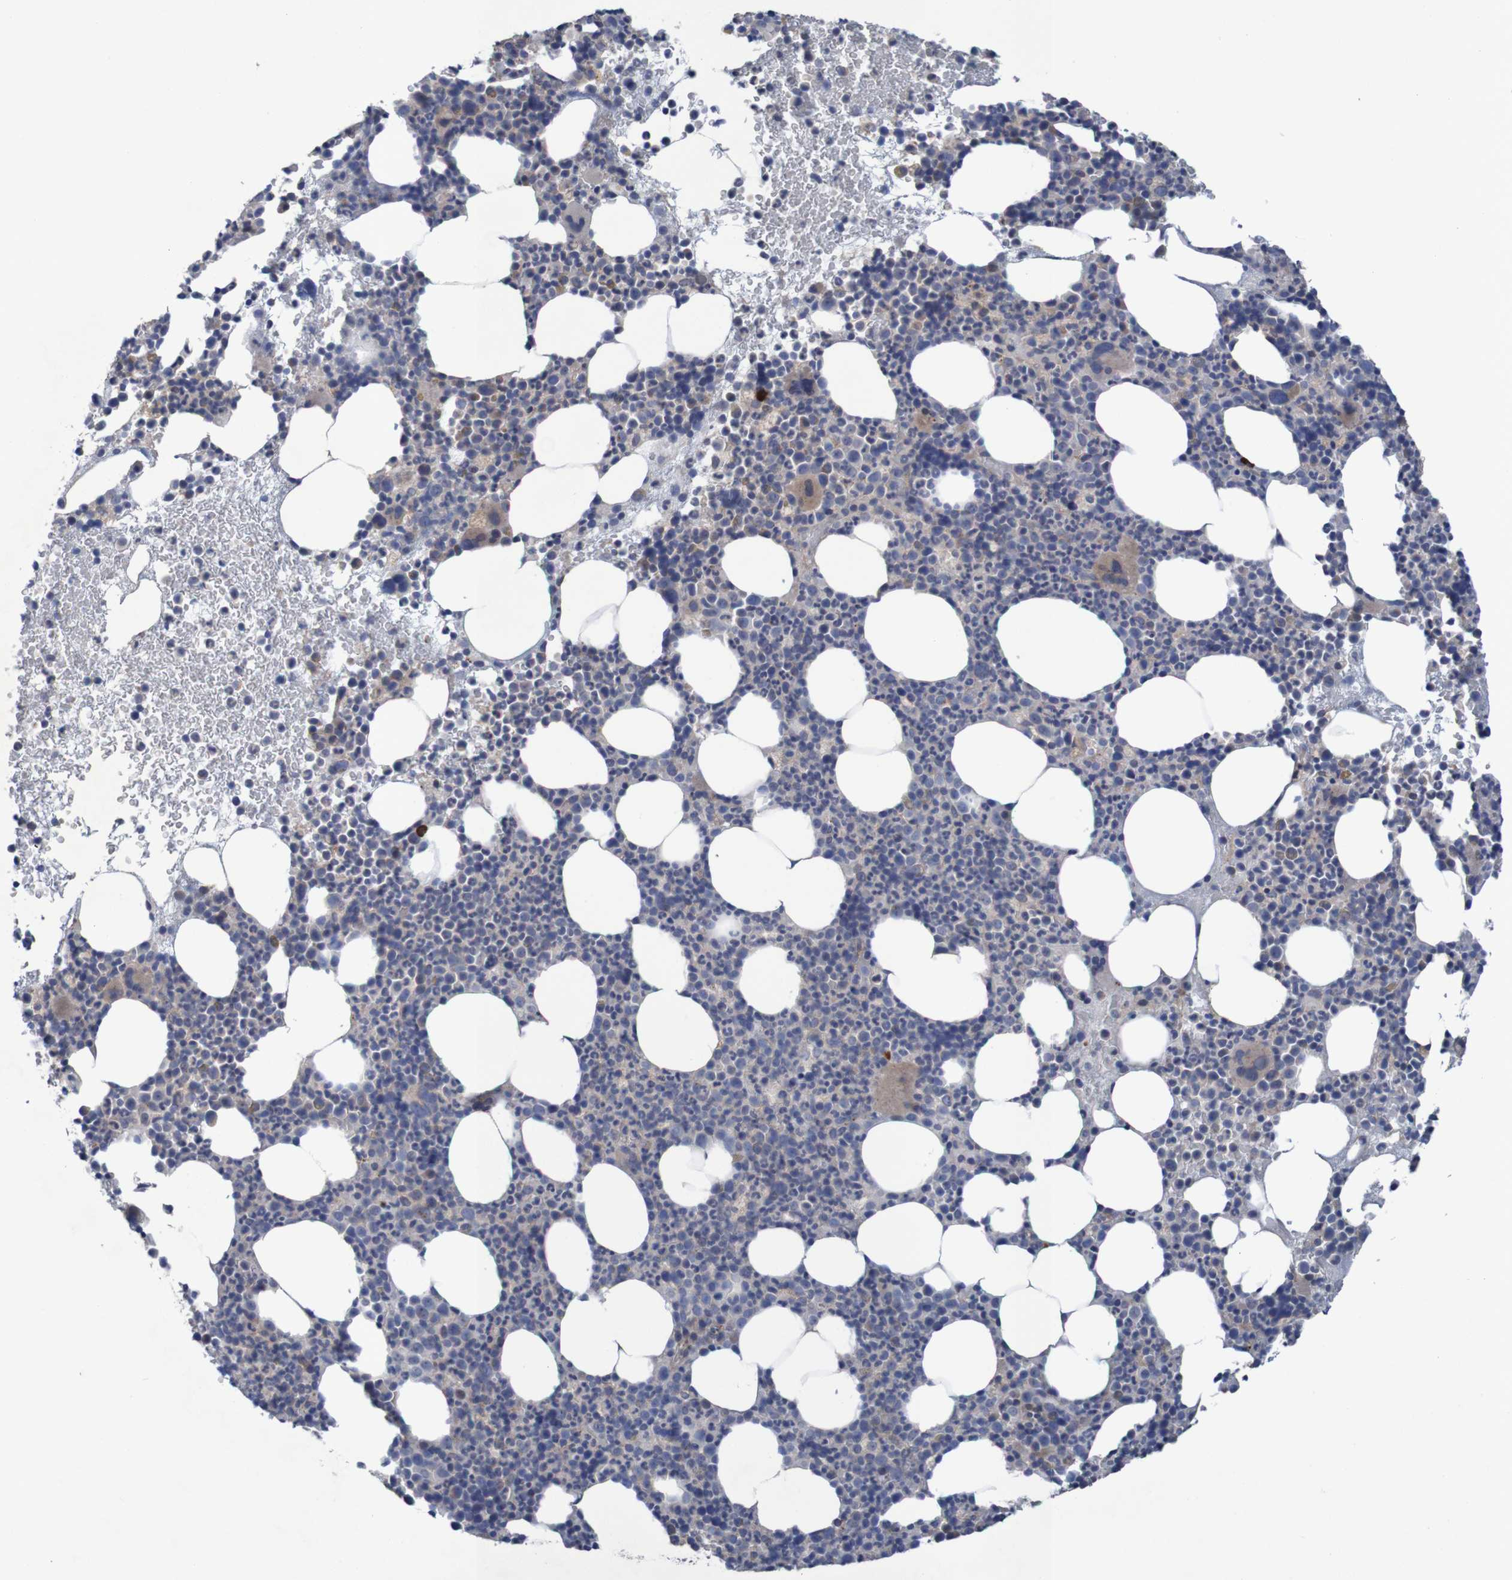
{"staining": {"intensity": "strong", "quantity": "<25%", "location": "cytoplasmic/membranous"}, "tissue": "bone marrow", "cell_type": "Hematopoietic cells", "image_type": "normal", "snomed": [{"axis": "morphology", "description": "Normal tissue, NOS"}, {"axis": "morphology", "description": "Inflammation, NOS"}, {"axis": "topography", "description": "Bone marrow"}], "caption": "Hematopoietic cells demonstrate strong cytoplasmic/membranous staining in approximately <25% of cells in unremarkable bone marrow. (Brightfield microscopy of DAB IHC at high magnification).", "gene": "ANGPT4", "patient": {"sex": "male", "age": 73}}